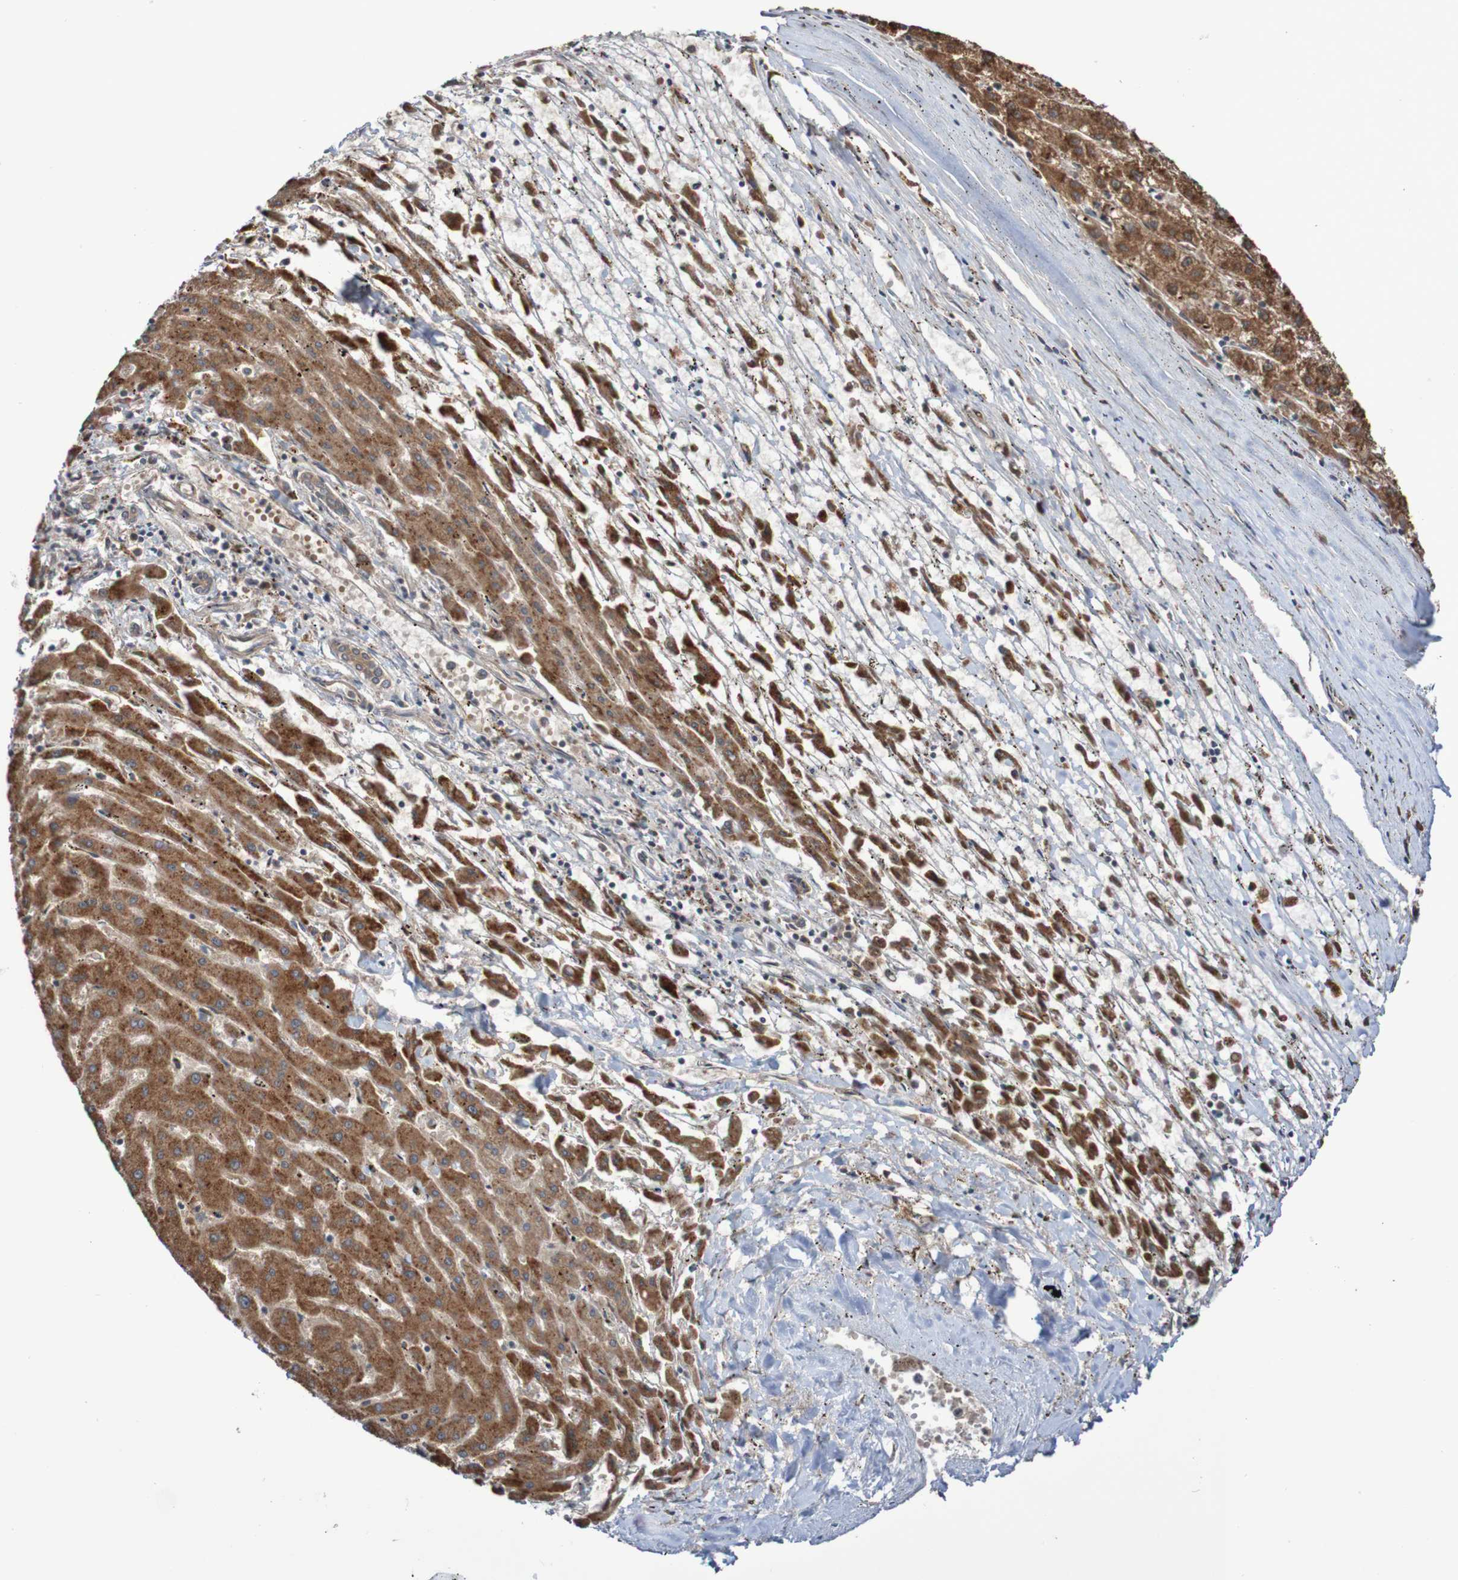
{"staining": {"intensity": "moderate", "quantity": ">75%", "location": "cytoplasmic/membranous"}, "tissue": "liver cancer", "cell_type": "Tumor cells", "image_type": "cancer", "snomed": [{"axis": "morphology", "description": "Carcinoma, Hepatocellular, NOS"}, {"axis": "topography", "description": "Liver"}], "caption": "About >75% of tumor cells in liver hepatocellular carcinoma display moderate cytoplasmic/membranous protein positivity as visualized by brown immunohistochemical staining.", "gene": "PHPT1", "patient": {"sex": "male", "age": 72}}